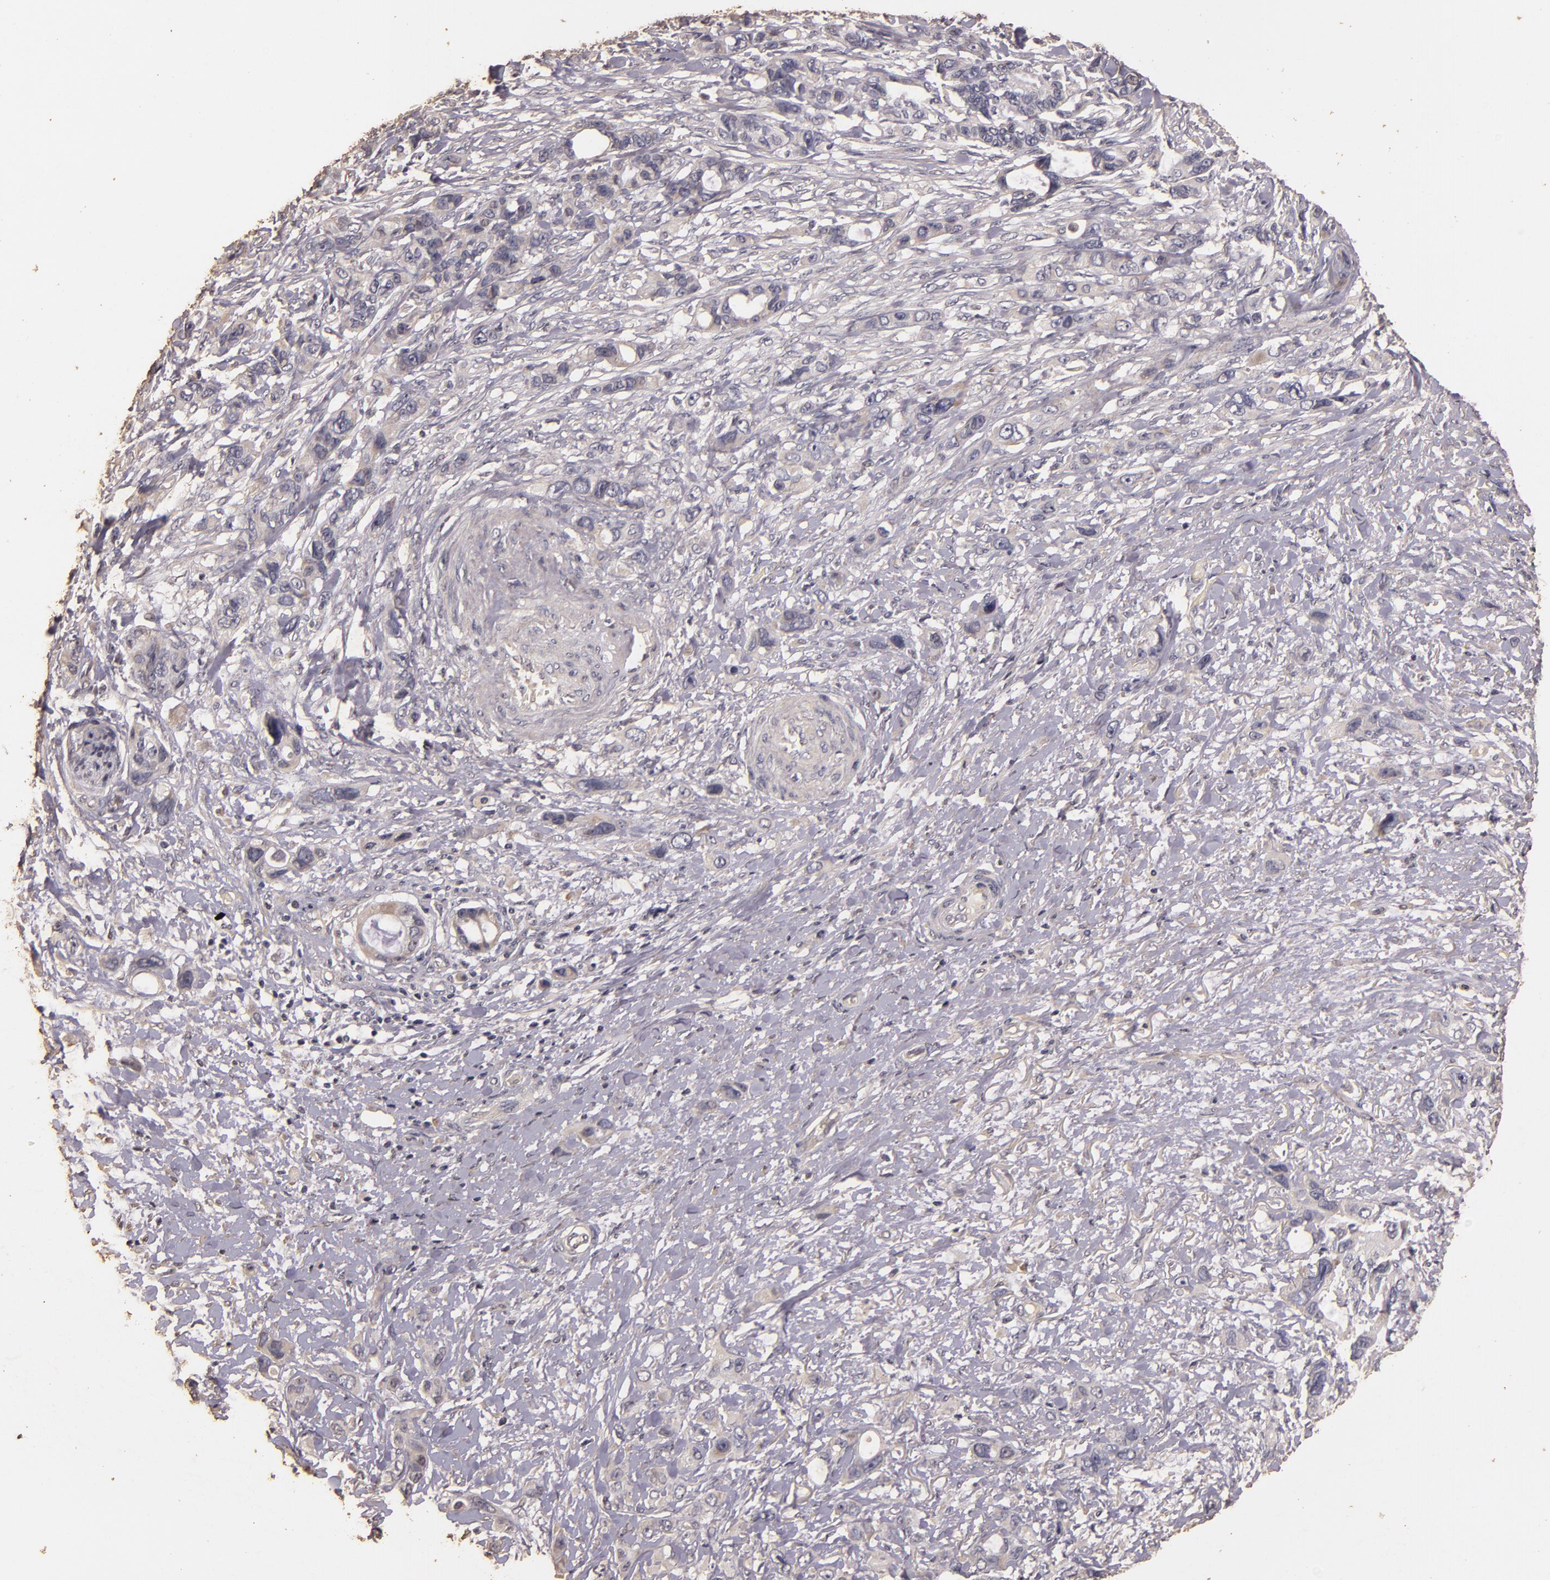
{"staining": {"intensity": "negative", "quantity": "none", "location": "none"}, "tissue": "stomach cancer", "cell_type": "Tumor cells", "image_type": "cancer", "snomed": [{"axis": "morphology", "description": "Adenocarcinoma, NOS"}, {"axis": "topography", "description": "Stomach, upper"}], "caption": "A histopathology image of stomach adenocarcinoma stained for a protein exhibits no brown staining in tumor cells. Brightfield microscopy of immunohistochemistry stained with DAB (brown) and hematoxylin (blue), captured at high magnification.", "gene": "BCL2L13", "patient": {"sex": "male", "age": 47}}